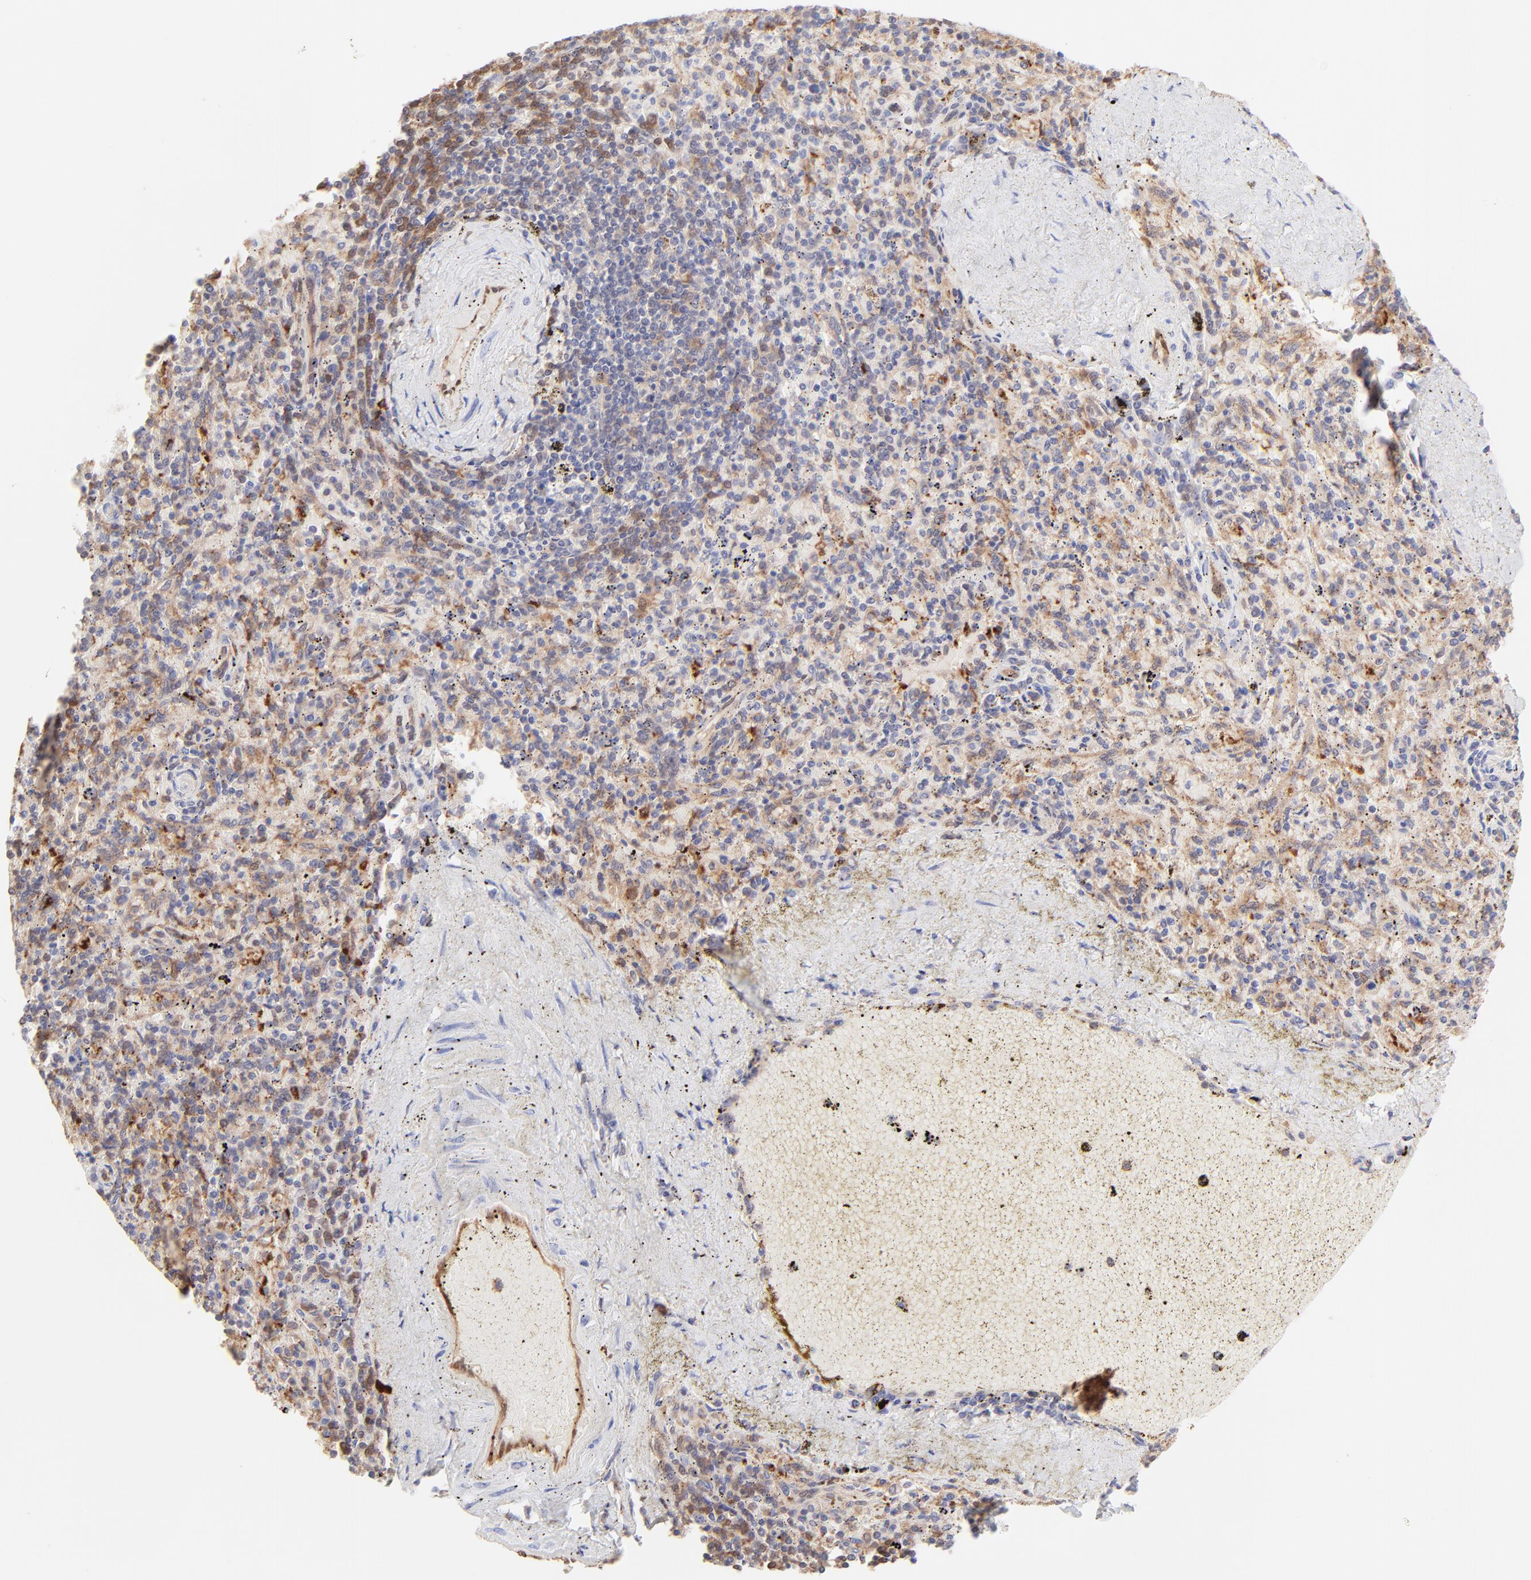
{"staining": {"intensity": "moderate", "quantity": "<25%", "location": "cytoplasmic/membranous"}, "tissue": "spleen", "cell_type": "Cells in red pulp", "image_type": "normal", "snomed": [{"axis": "morphology", "description": "Normal tissue, NOS"}, {"axis": "topography", "description": "Spleen"}], "caption": "Unremarkable spleen shows moderate cytoplasmic/membranous expression in about <25% of cells in red pulp, visualized by immunohistochemistry.", "gene": "HYAL1", "patient": {"sex": "female", "age": 43}}